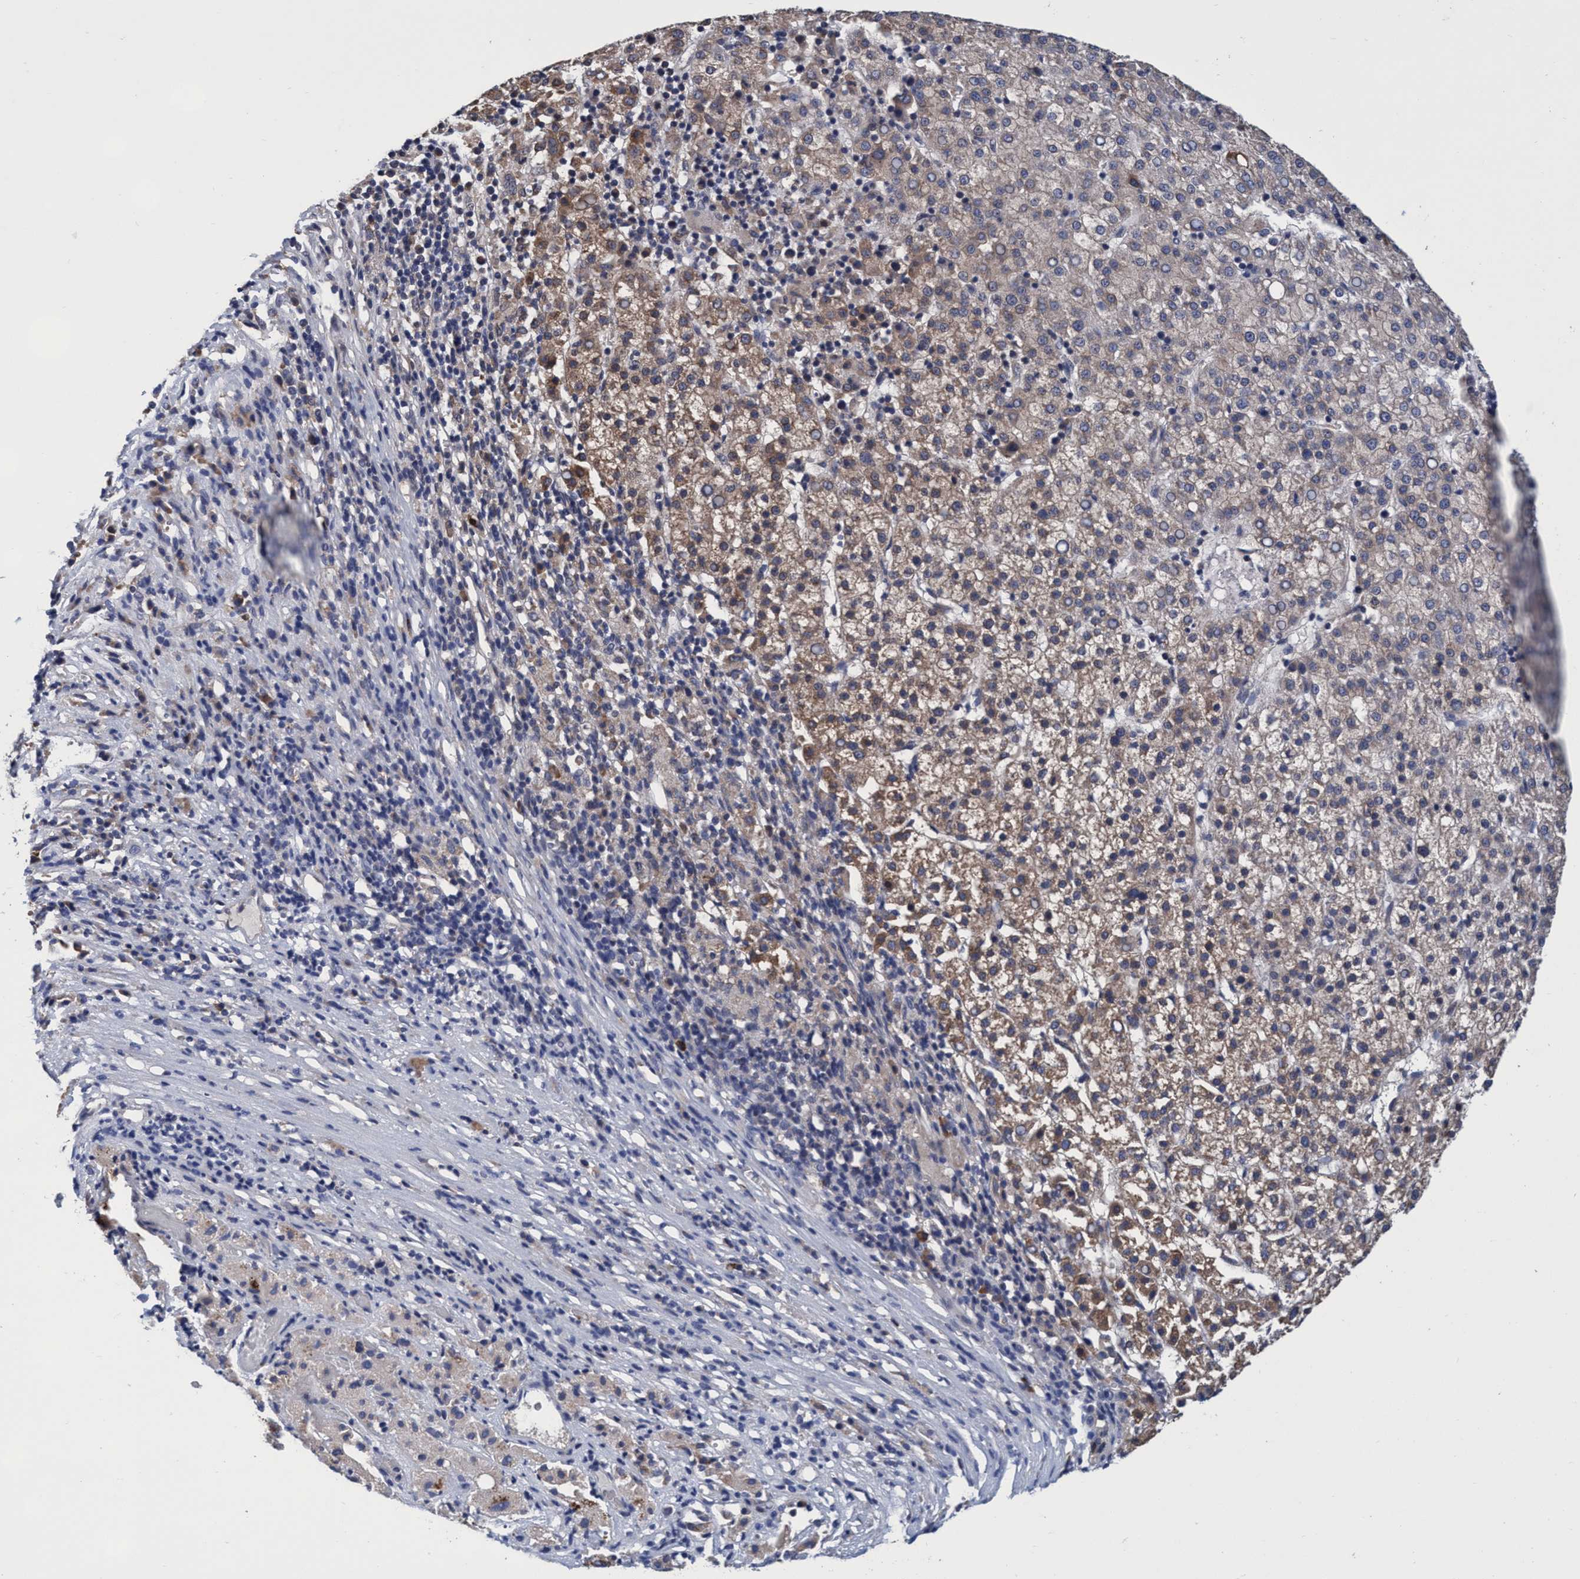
{"staining": {"intensity": "weak", "quantity": "25%-75%", "location": "cytoplasmic/membranous"}, "tissue": "liver cancer", "cell_type": "Tumor cells", "image_type": "cancer", "snomed": [{"axis": "morphology", "description": "Carcinoma, Hepatocellular, NOS"}, {"axis": "topography", "description": "Liver"}], "caption": "Liver hepatocellular carcinoma stained with a brown dye shows weak cytoplasmic/membranous positive staining in approximately 25%-75% of tumor cells.", "gene": "CALCOCO2", "patient": {"sex": "female", "age": 58}}